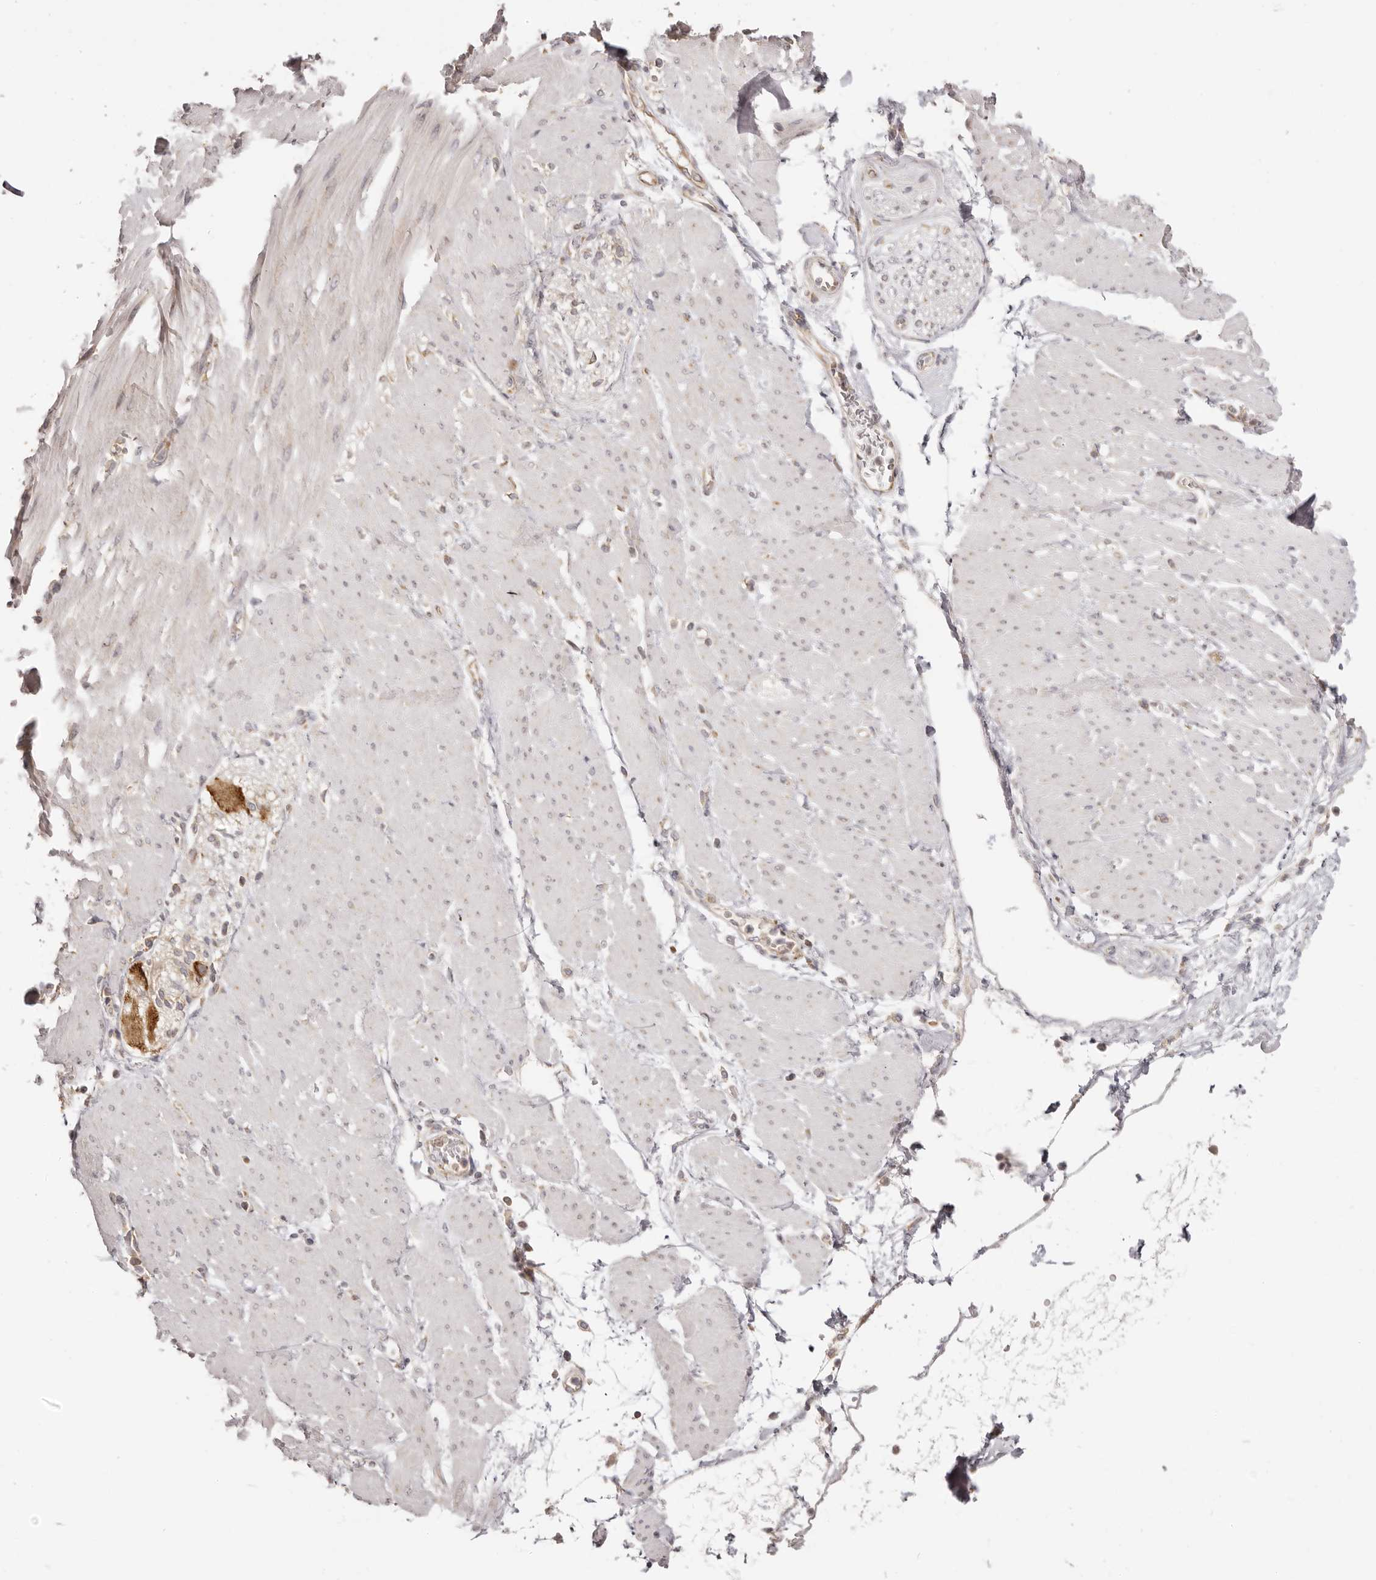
{"staining": {"intensity": "negative", "quantity": "none", "location": "none"}, "tissue": "adipose tissue", "cell_type": "Adipocytes", "image_type": "normal", "snomed": [{"axis": "morphology", "description": "Normal tissue, NOS"}, {"axis": "morphology", "description": "Adenocarcinoma, NOS"}, {"axis": "topography", "description": "Duodenum"}, {"axis": "topography", "description": "Peripheral nerve tissue"}], "caption": "Image shows no protein positivity in adipocytes of normal adipose tissue.", "gene": "EEF1E1", "patient": {"sex": "female", "age": 60}}